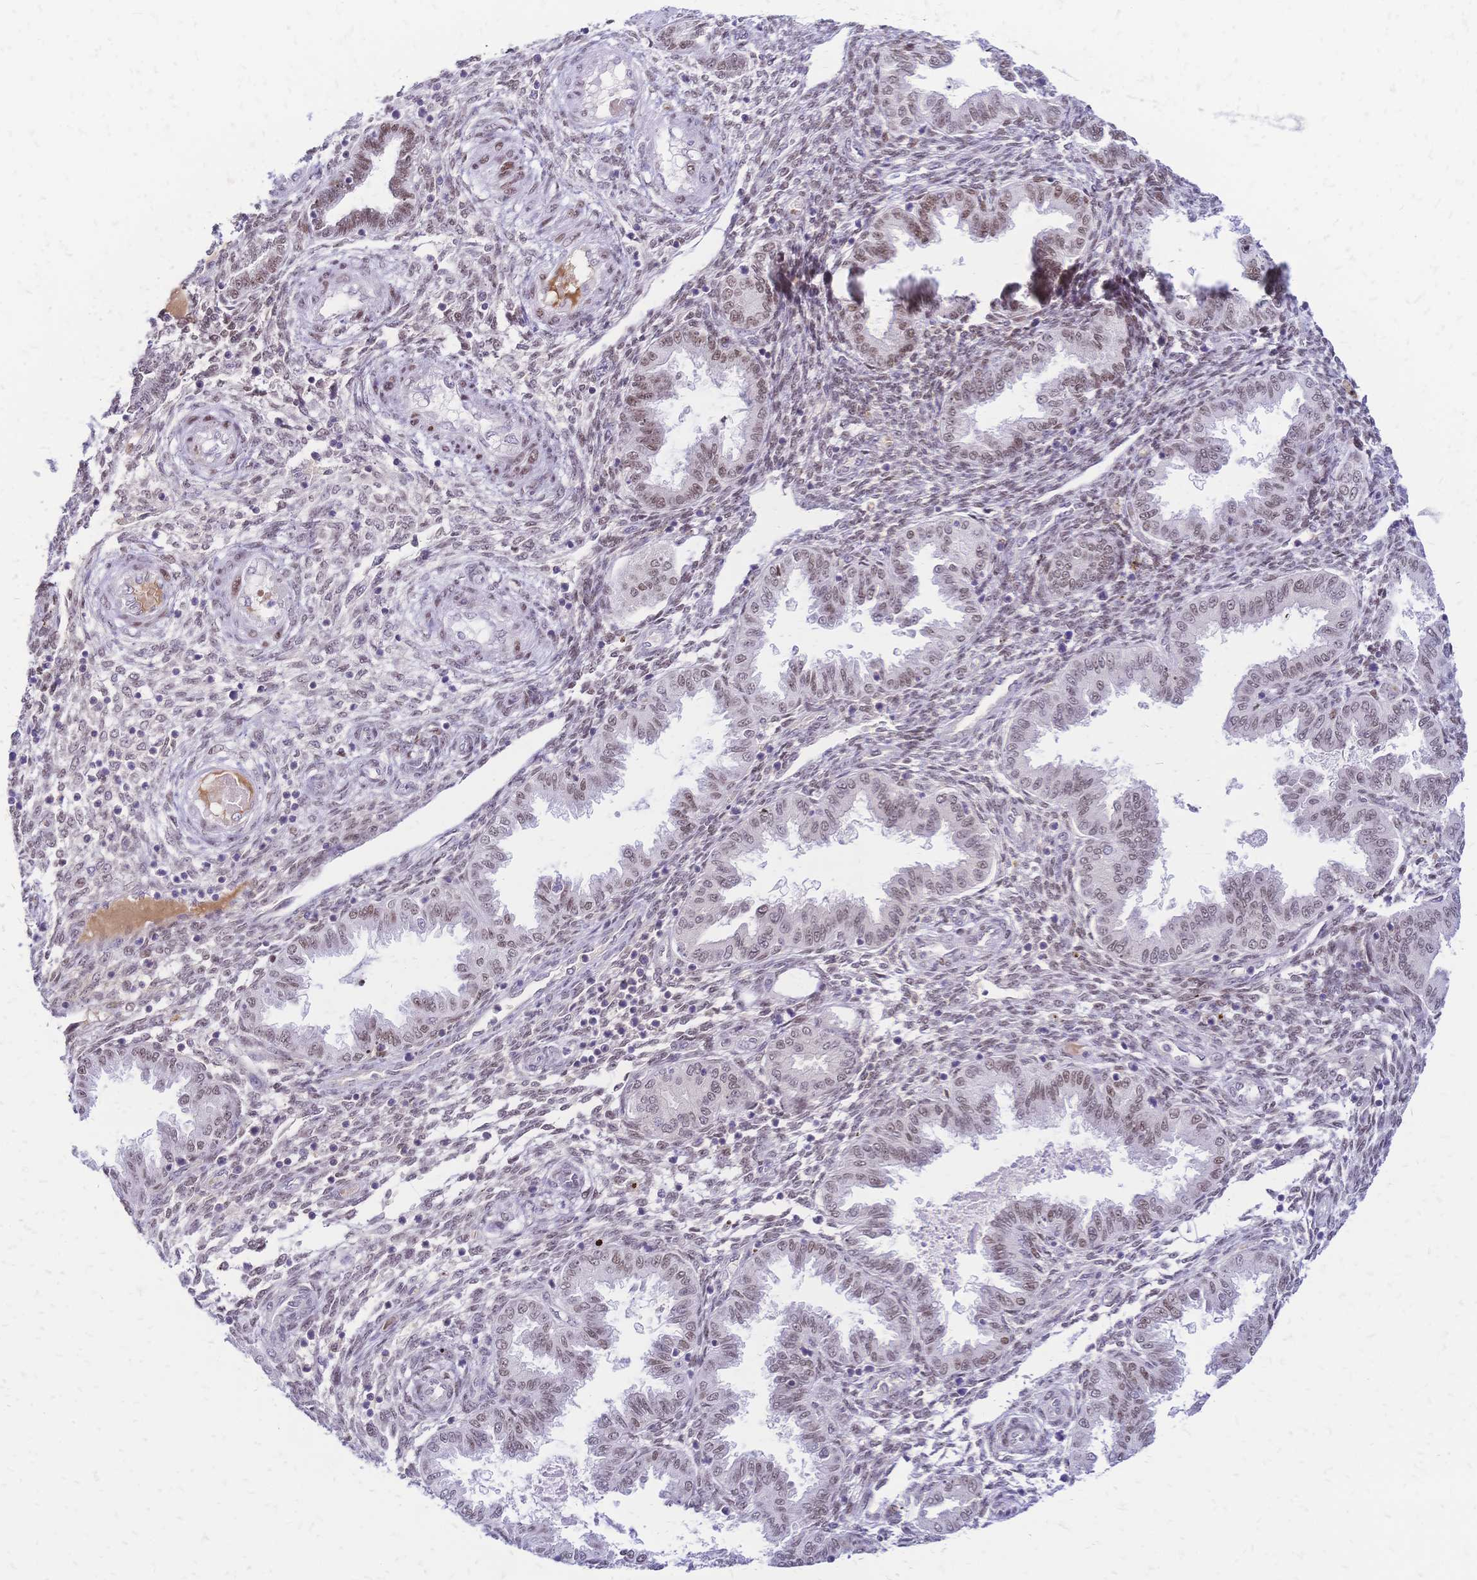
{"staining": {"intensity": "moderate", "quantity": "25%-75%", "location": "nuclear"}, "tissue": "endometrium", "cell_type": "Cells in endometrial stroma", "image_type": "normal", "snomed": [{"axis": "morphology", "description": "Normal tissue, NOS"}, {"axis": "topography", "description": "Endometrium"}], "caption": "Immunohistochemistry (IHC) (DAB) staining of unremarkable human endometrium demonstrates moderate nuclear protein expression in approximately 25%-75% of cells in endometrial stroma.", "gene": "NFIC", "patient": {"sex": "female", "age": 33}}